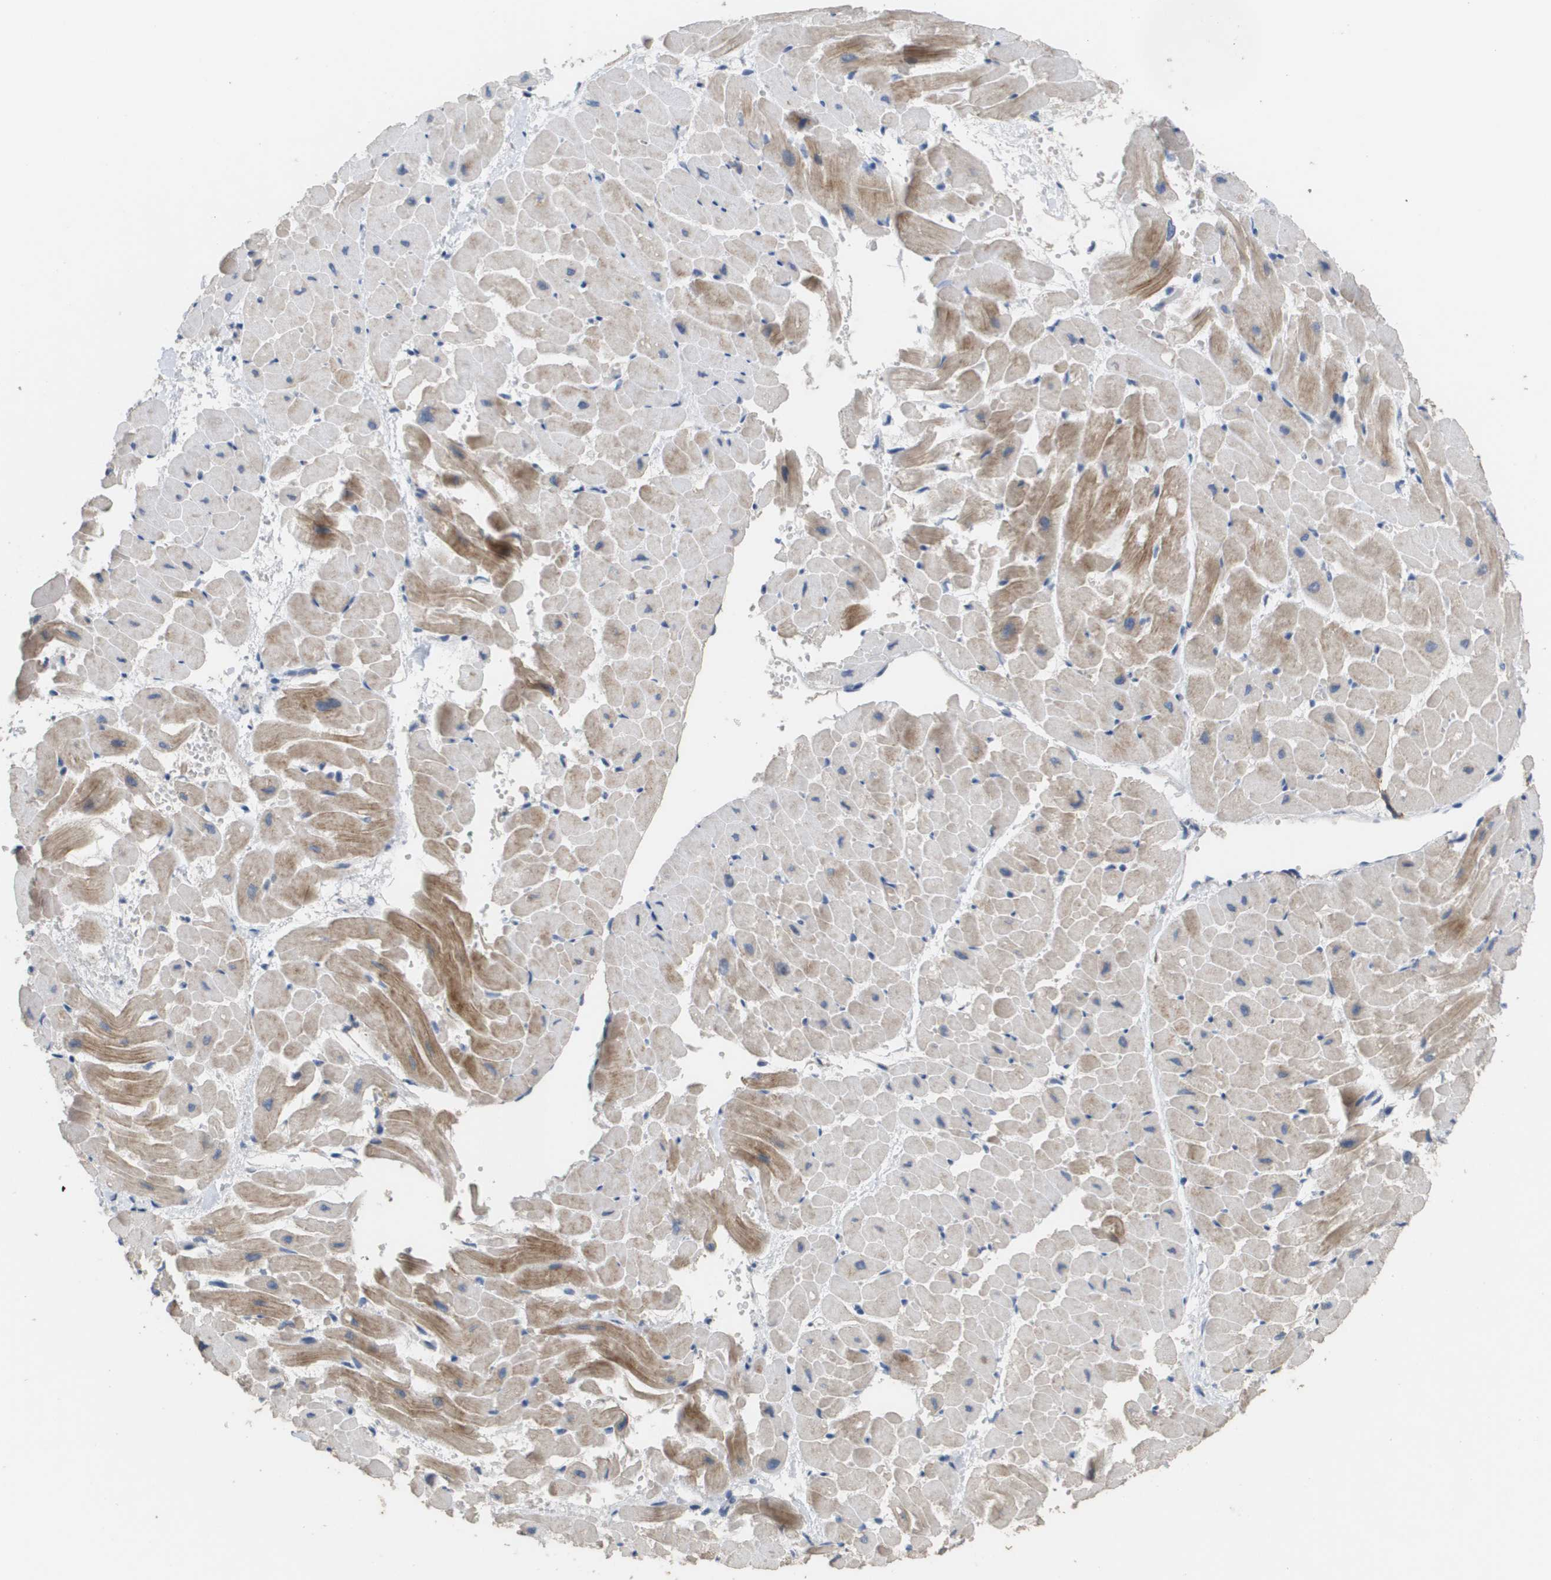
{"staining": {"intensity": "moderate", "quantity": "25%-75%", "location": "cytoplasmic/membranous"}, "tissue": "heart muscle", "cell_type": "Cardiomyocytes", "image_type": "normal", "snomed": [{"axis": "morphology", "description": "Normal tissue, NOS"}, {"axis": "topography", "description": "Heart"}], "caption": "This photomicrograph shows immunohistochemistry (IHC) staining of normal heart muscle, with medium moderate cytoplasmic/membranous staining in about 25%-75% of cardiomyocytes.", "gene": "ANGPT2", "patient": {"sex": "male", "age": 45}}